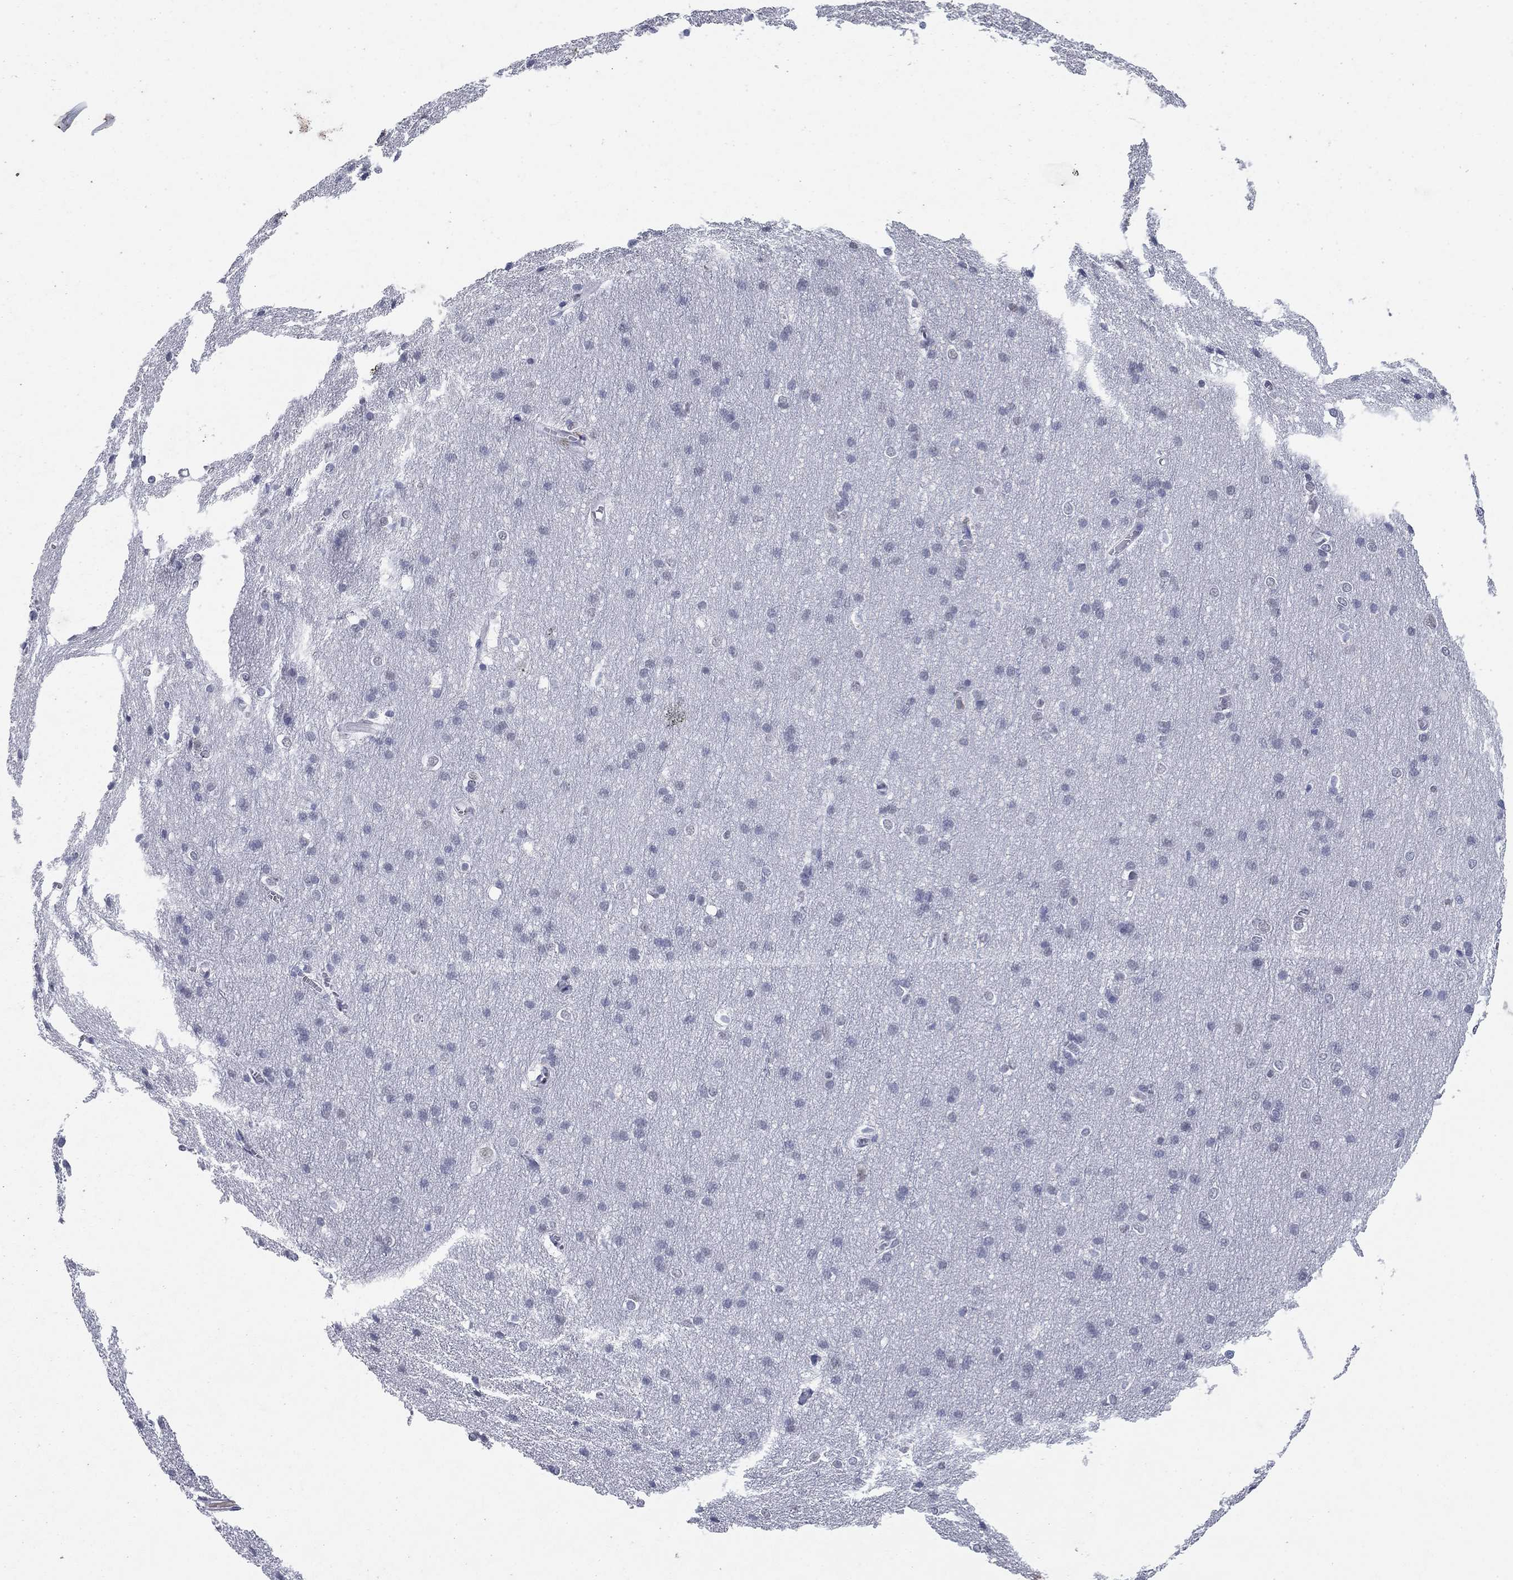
{"staining": {"intensity": "negative", "quantity": "none", "location": "none"}, "tissue": "cerebral cortex", "cell_type": "Endothelial cells", "image_type": "normal", "snomed": [{"axis": "morphology", "description": "Normal tissue, NOS"}, {"axis": "topography", "description": "Cerebral cortex"}], "caption": "Immunohistochemistry of normal human cerebral cortex exhibits no staining in endothelial cells.", "gene": "KRT75", "patient": {"sex": "male", "age": 37}}